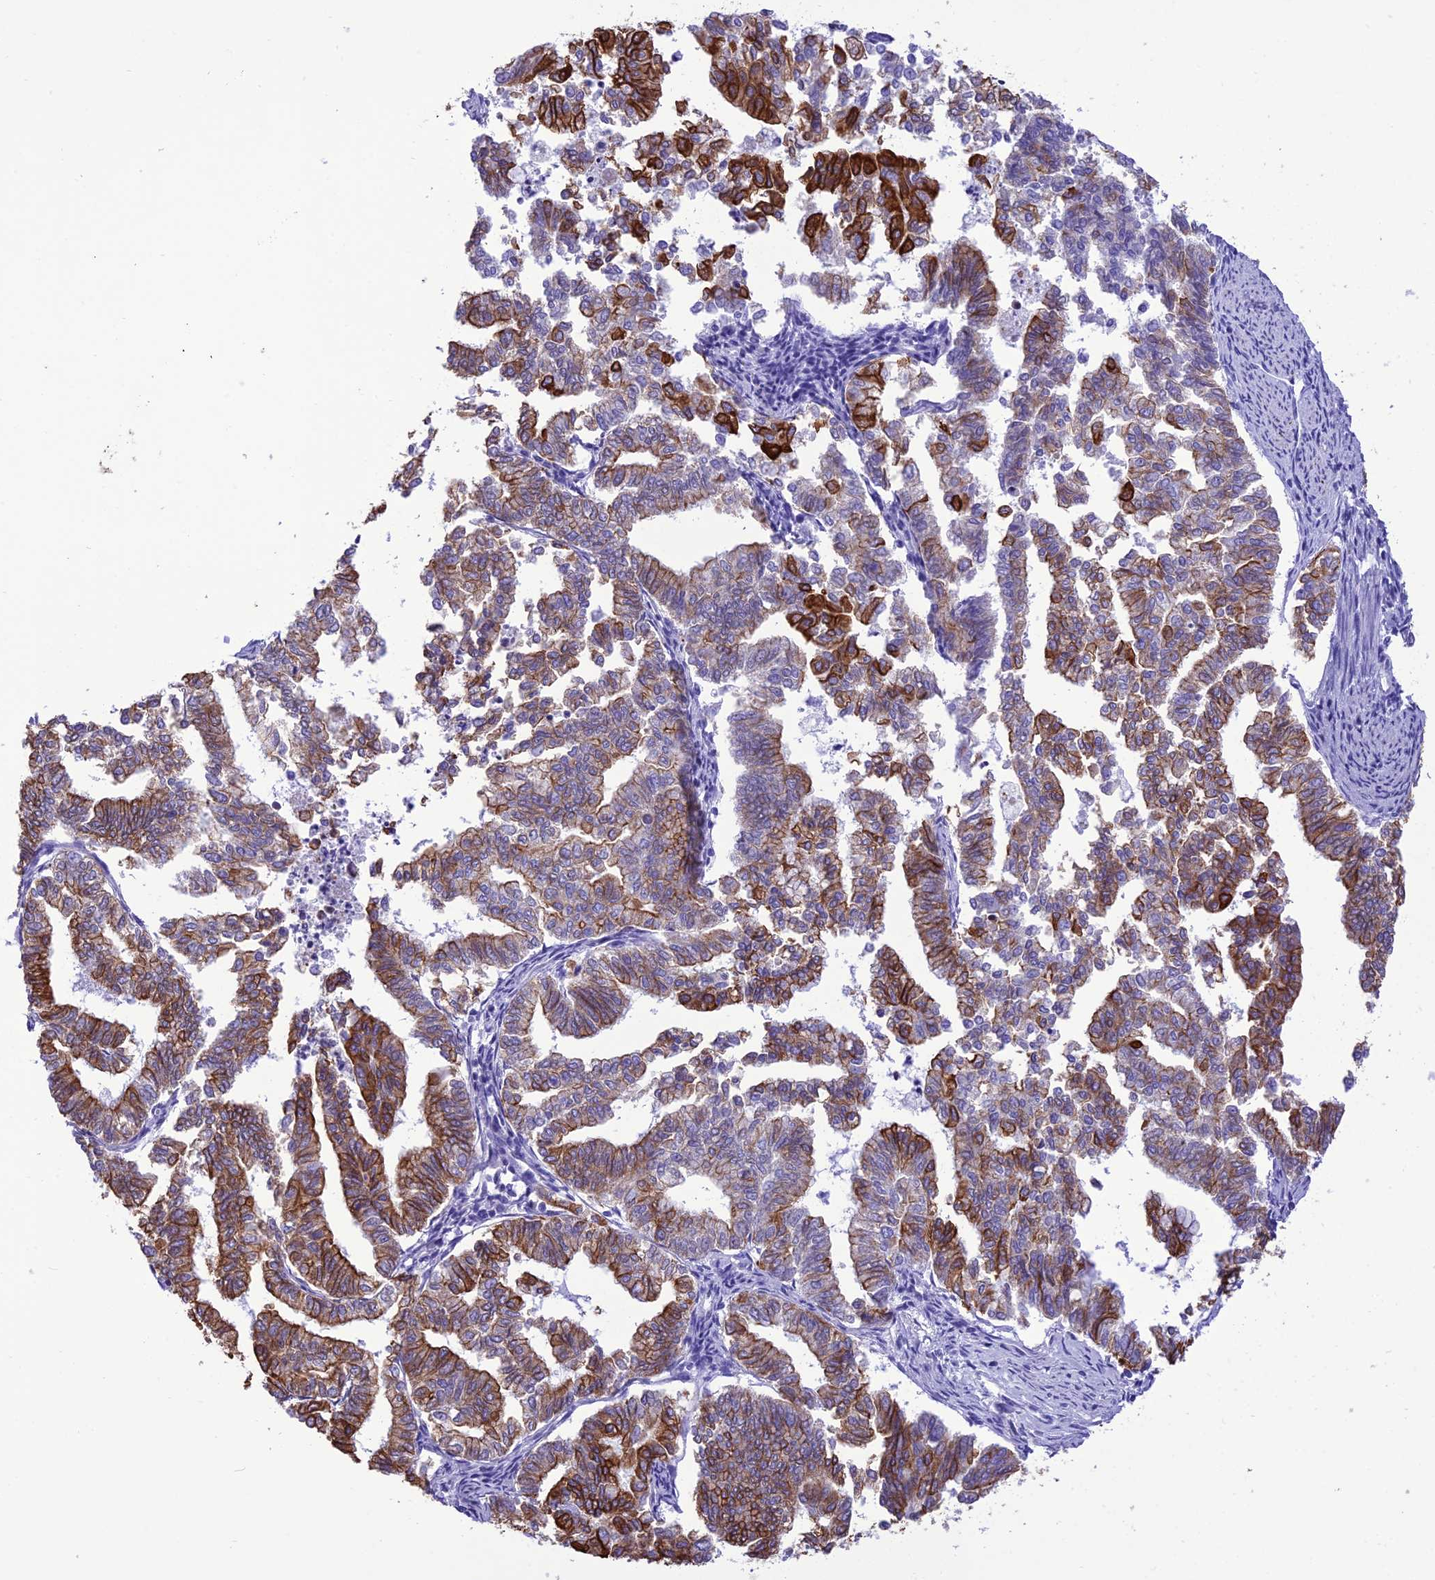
{"staining": {"intensity": "strong", "quantity": "25%-75%", "location": "cytoplasmic/membranous"}, "tissue": "endometrial cancer", "cell_type": "Tumor cells", "image_type": "cancer", "snomed": [{"axis": "morphology", "description": "Adenocarcinoma, NOS"}, {"axis": "topography", "description": "Endometrium"}], "caption": "Human endometrial cancer stained for a protein (brown) shows strong cytoplasmic/membranous positive positivity in about 25%-75% of tumor cells.", "gene": "VPS52", "patient": {"sex": "female", "age": 79}}